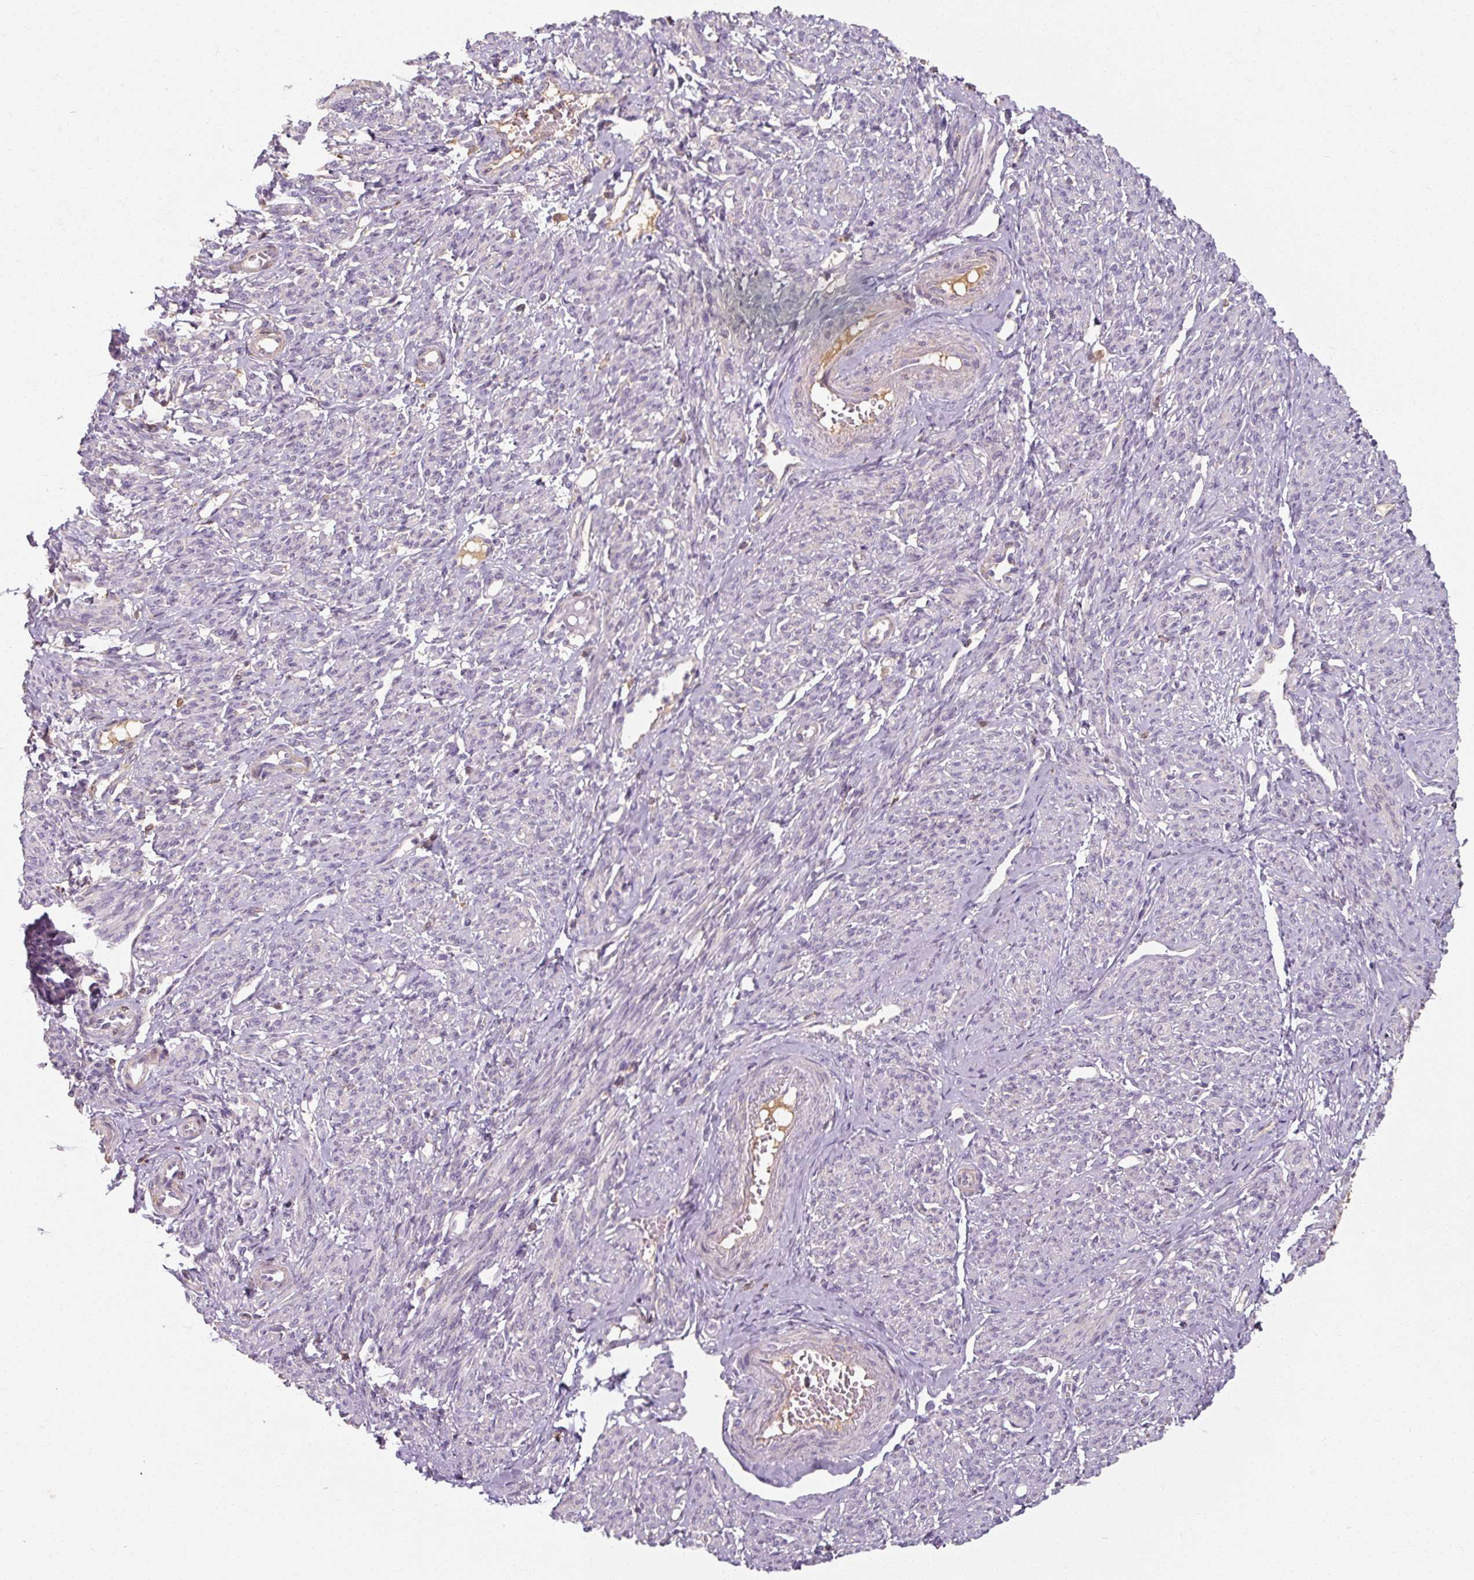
{"staining": {"intensity": "negative", "quantity": "none", "location": "none"}, "tissue": "smooth muscle", "cell_type": "Smooth muscle cells", "image_type": "normal", "snomed": [{"axis": "morphology", "description": "Normal tissue, NOS"}, {"axis": "topography", "description": "Smooth muscle"}], "caption": "Protein analysis of unremarkable smooth muscle reveals no significant positivity in smooth muscle cells. (Stains: DAB immunohistochemistry with hematoxylin counter stain, Microscopy: brightfield microscopy at high magnification).", "gene": "TSEN54", "patient": {"sex": "female", "age": 65}}